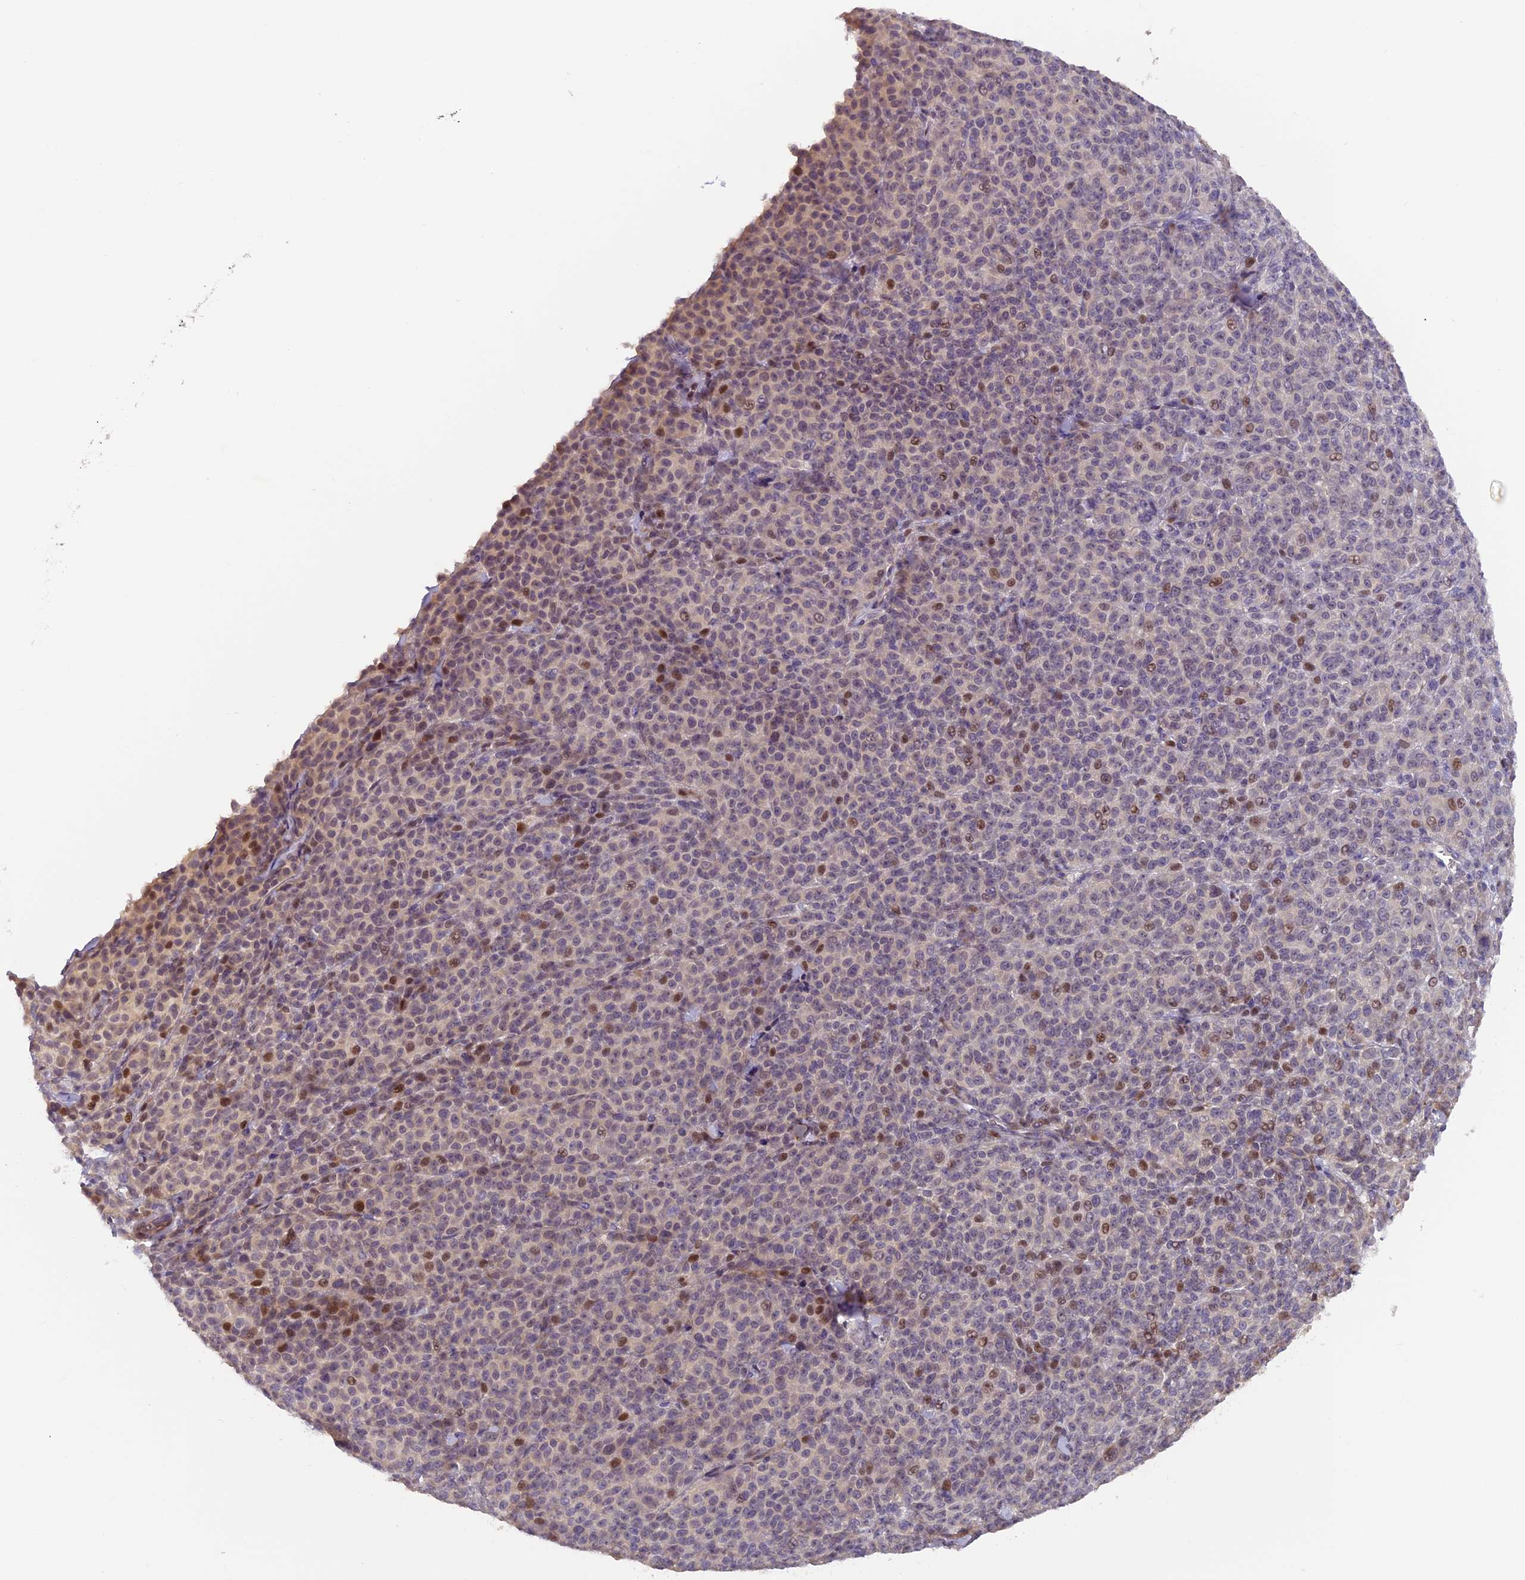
{"staining": {"intensity": "moderate", "quantity": "<25%", "location": "nuclear"}, "tissue": "melanoma", "cell_type": "Tumor cells", "image_type": "cancer", "snomed": [{"axis": "morphology", "description": "Normal tissue, NOS"}, {"axis": "morphology", "description": "Malignant melanoma, NOS"}, {"axis": "topography", "description": "Skin"}], "caption": "Moderate nuclear positivity is identified in about <25% of tumor cells in malignant melanoma. The staining was performed using DAB (3,3'-diaminobenzidine), with brown indicating positive protein expression. Nuclei are stained blue with hematoxylin.", "gene": "RAB28", "patient": {"sex": "female", "age": 34}}